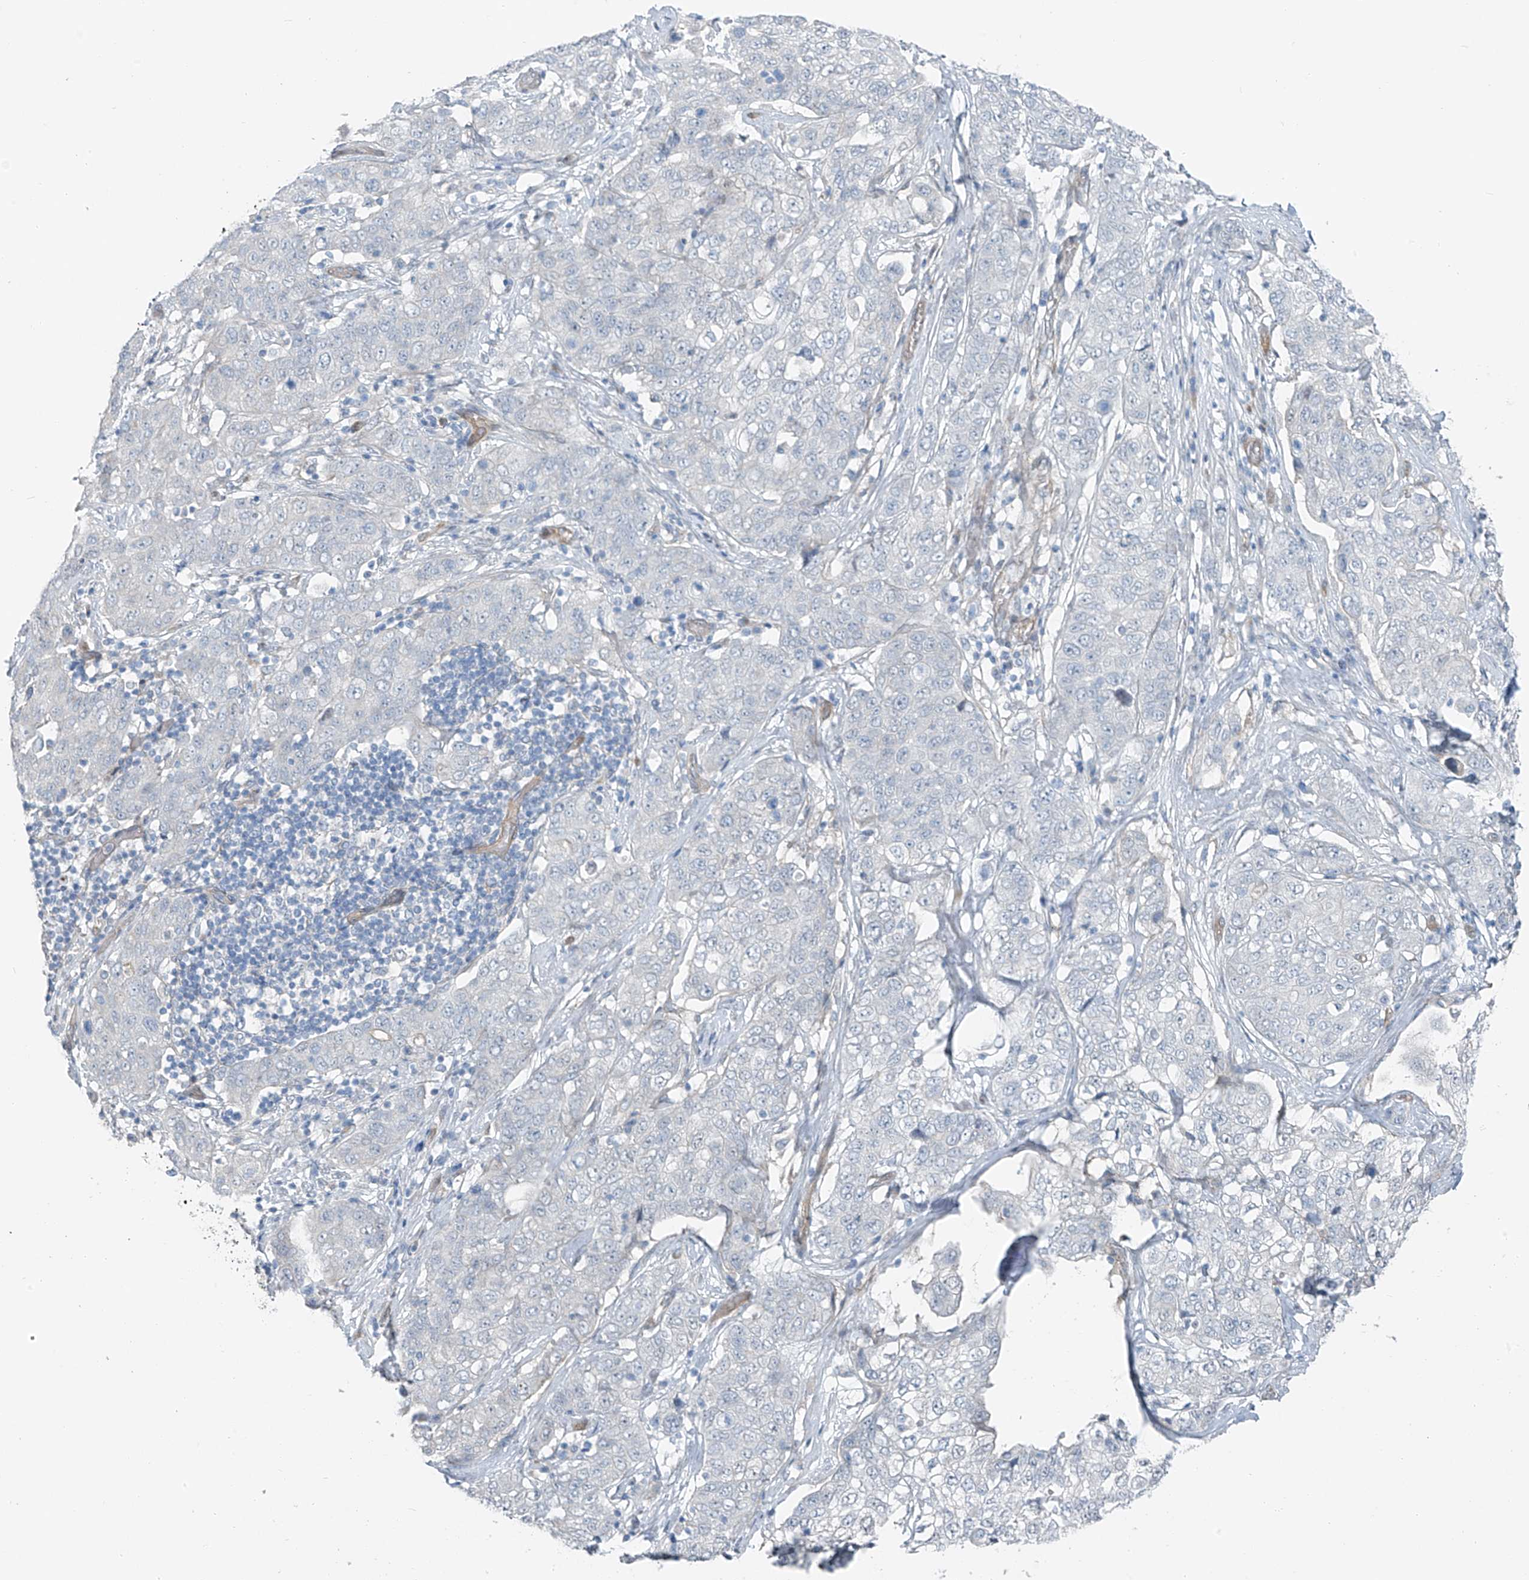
{"staining": {"intensity": "negative", "quantity": "none", "location": "none"}, "tissue": "stomach cancer", "cell_type": "Tumor cells", "image_type": "cancer", "snomed": [{"axis": "morphology", "description": "Normal tissue, NOS"}, {"axis": "morphology", "description": "Adenocarcinoma, NOS"}, {"axis": "topography", "description": "Lymph node"}, {"axis": "topography", "description": "Stomach"}], "caption": "The micrograph reveals no significant expression in tumor cells of stomach adenocarcinoma.", "gene": "TNS2", "patient": {"sex": "male", "age": 48}}